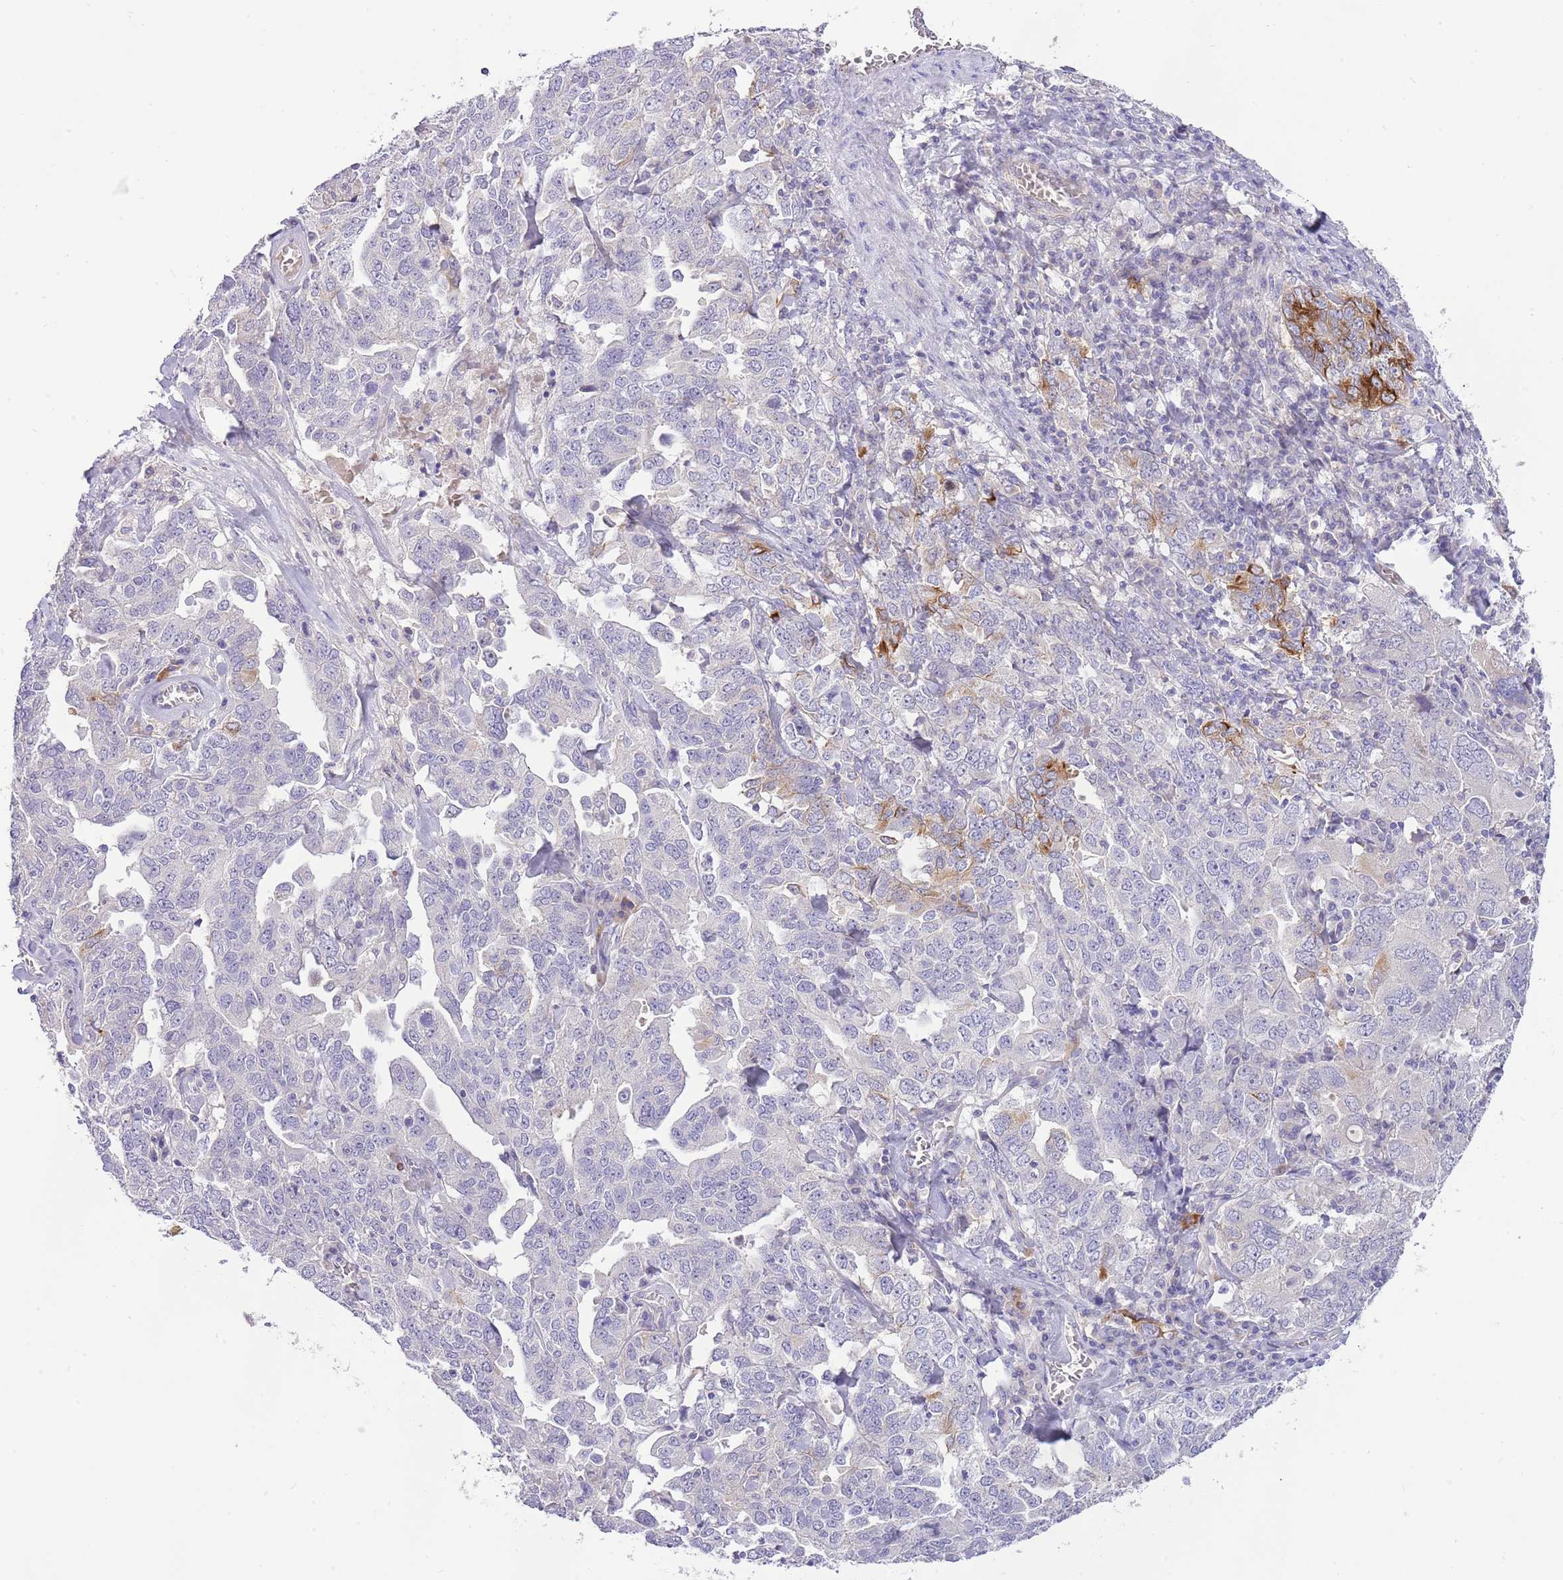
{"staining": {"intensity": "moderate", "quantity": "<25%", "location": "cytoplasmic/membranous"}, "tissue": "ovarian cancer", "cell_type": "Tumor cells", "image_type": "cancer", "snomed": [{"axis": "morphology", "description": "Carcinoma, endometroid"}, {"axis": "topography", "description": "Ovary"}], "caption": "This micrograph displays immunohistochemistry (IHC) staining of human endometroid carcinoma (ovarian), with low moderate cytoplasmic/membranous positivity in about <25% of tumor cells.", "gene": "RFK", "patient": {"sex": "female", "age": 62}}